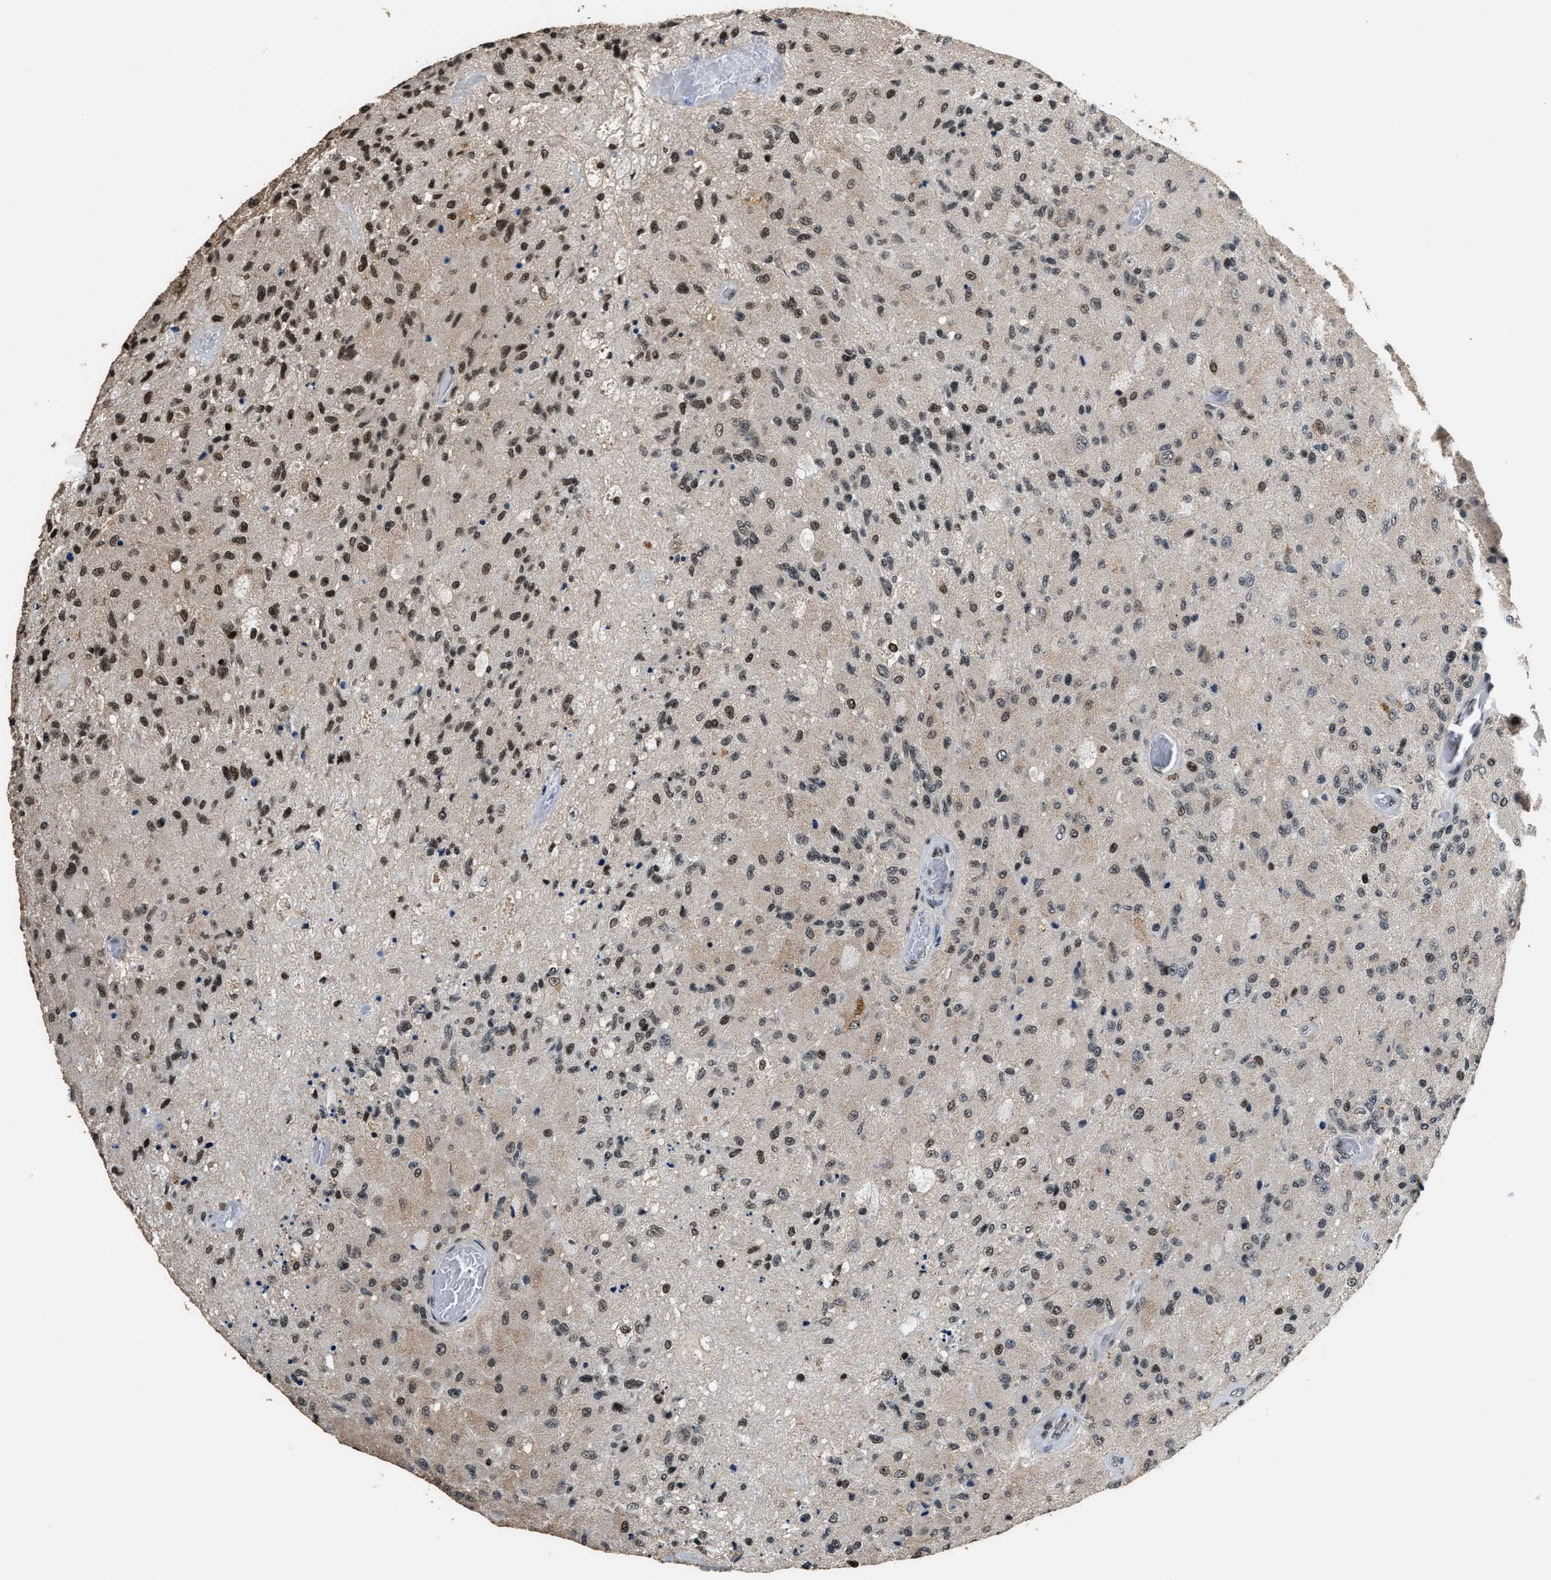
{"staining": {"intensity": "moderate", "quantity": "25%-75%", "location": "nuclear"}, "tissue": "glioma", "cell_type": "Tumor cells", "image_type": "cancer", "snomed": [{"axis": "morphology", "description": "Normal tissue, NOS"}, {"axis": "morphology", "description": "Glioma, malignant, High grade"}, {"axis": "topography", "description": "Cerebral cortex"}], "caption": "Protein expression by immunohistochemistry (IHC) exhibits moderate nuclear staining in approximately 25%-75% of tumor cells in glioma. The staining was performed using DAB to visualize the protein expression in brown, while the nuclei were stained in blue with hematoxylin (Magnification: 20x).", "gene": "RAD21", "patient": {"sex": "male", "age": 77}}